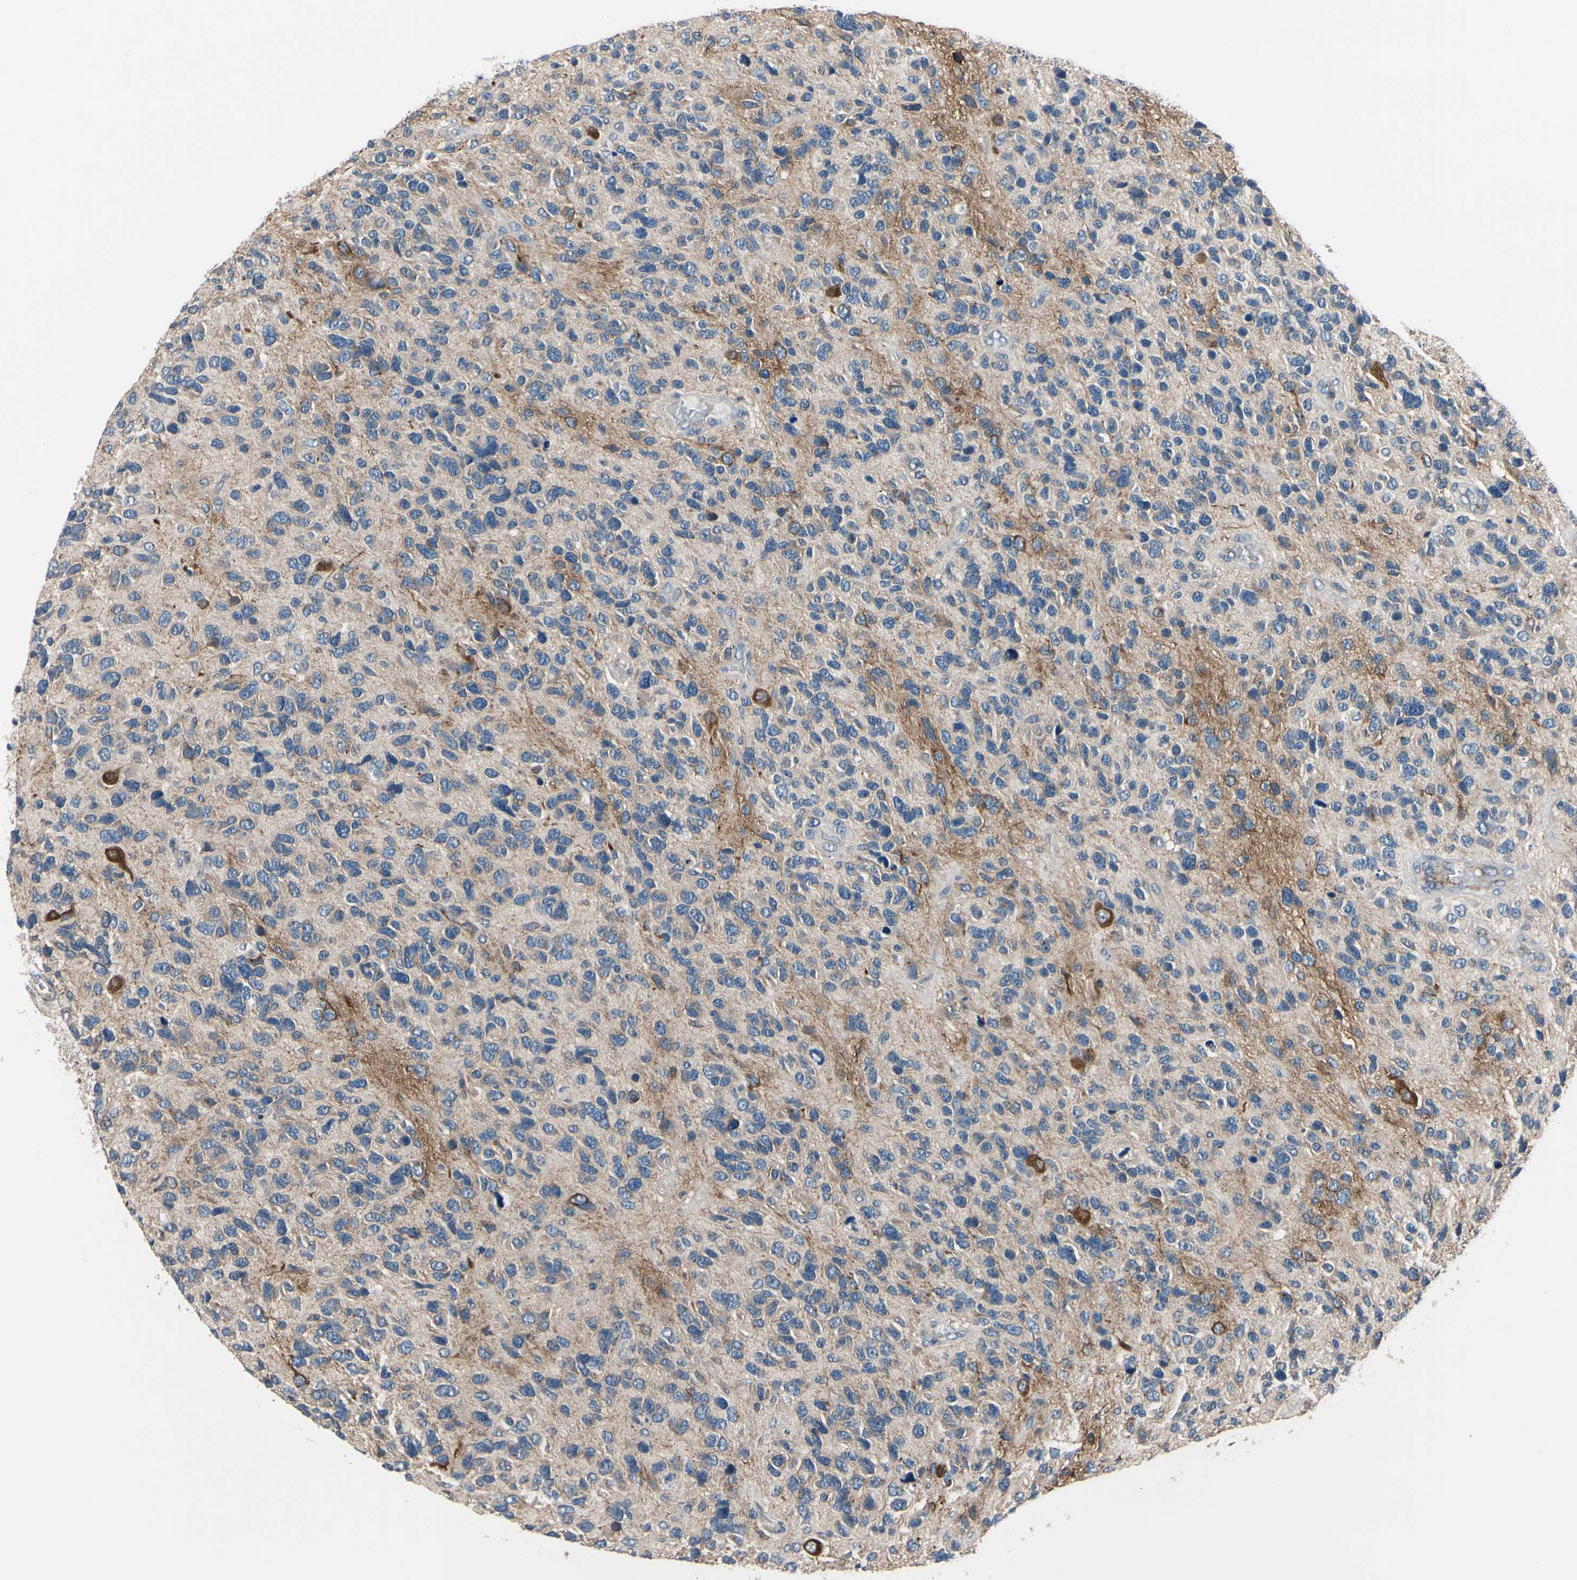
{"staining": {"intensity": "negative", "quantity": "none", "location": "none"}, "tissue": "glioma", "cell_type": "Tumor cells", "image_type": "cancer", "snomed": [{"axis": "morphology", "description": "Glioma, malignant, High grade"}, {"axis": "topography", "description": "Brain"}], "caption": "This is an IHC image of human malignant glioma (high-grade). There is no staining in tumor cells.", "gene": "PRKAR2B", "patient": {"sex": "female", "age": 58}}